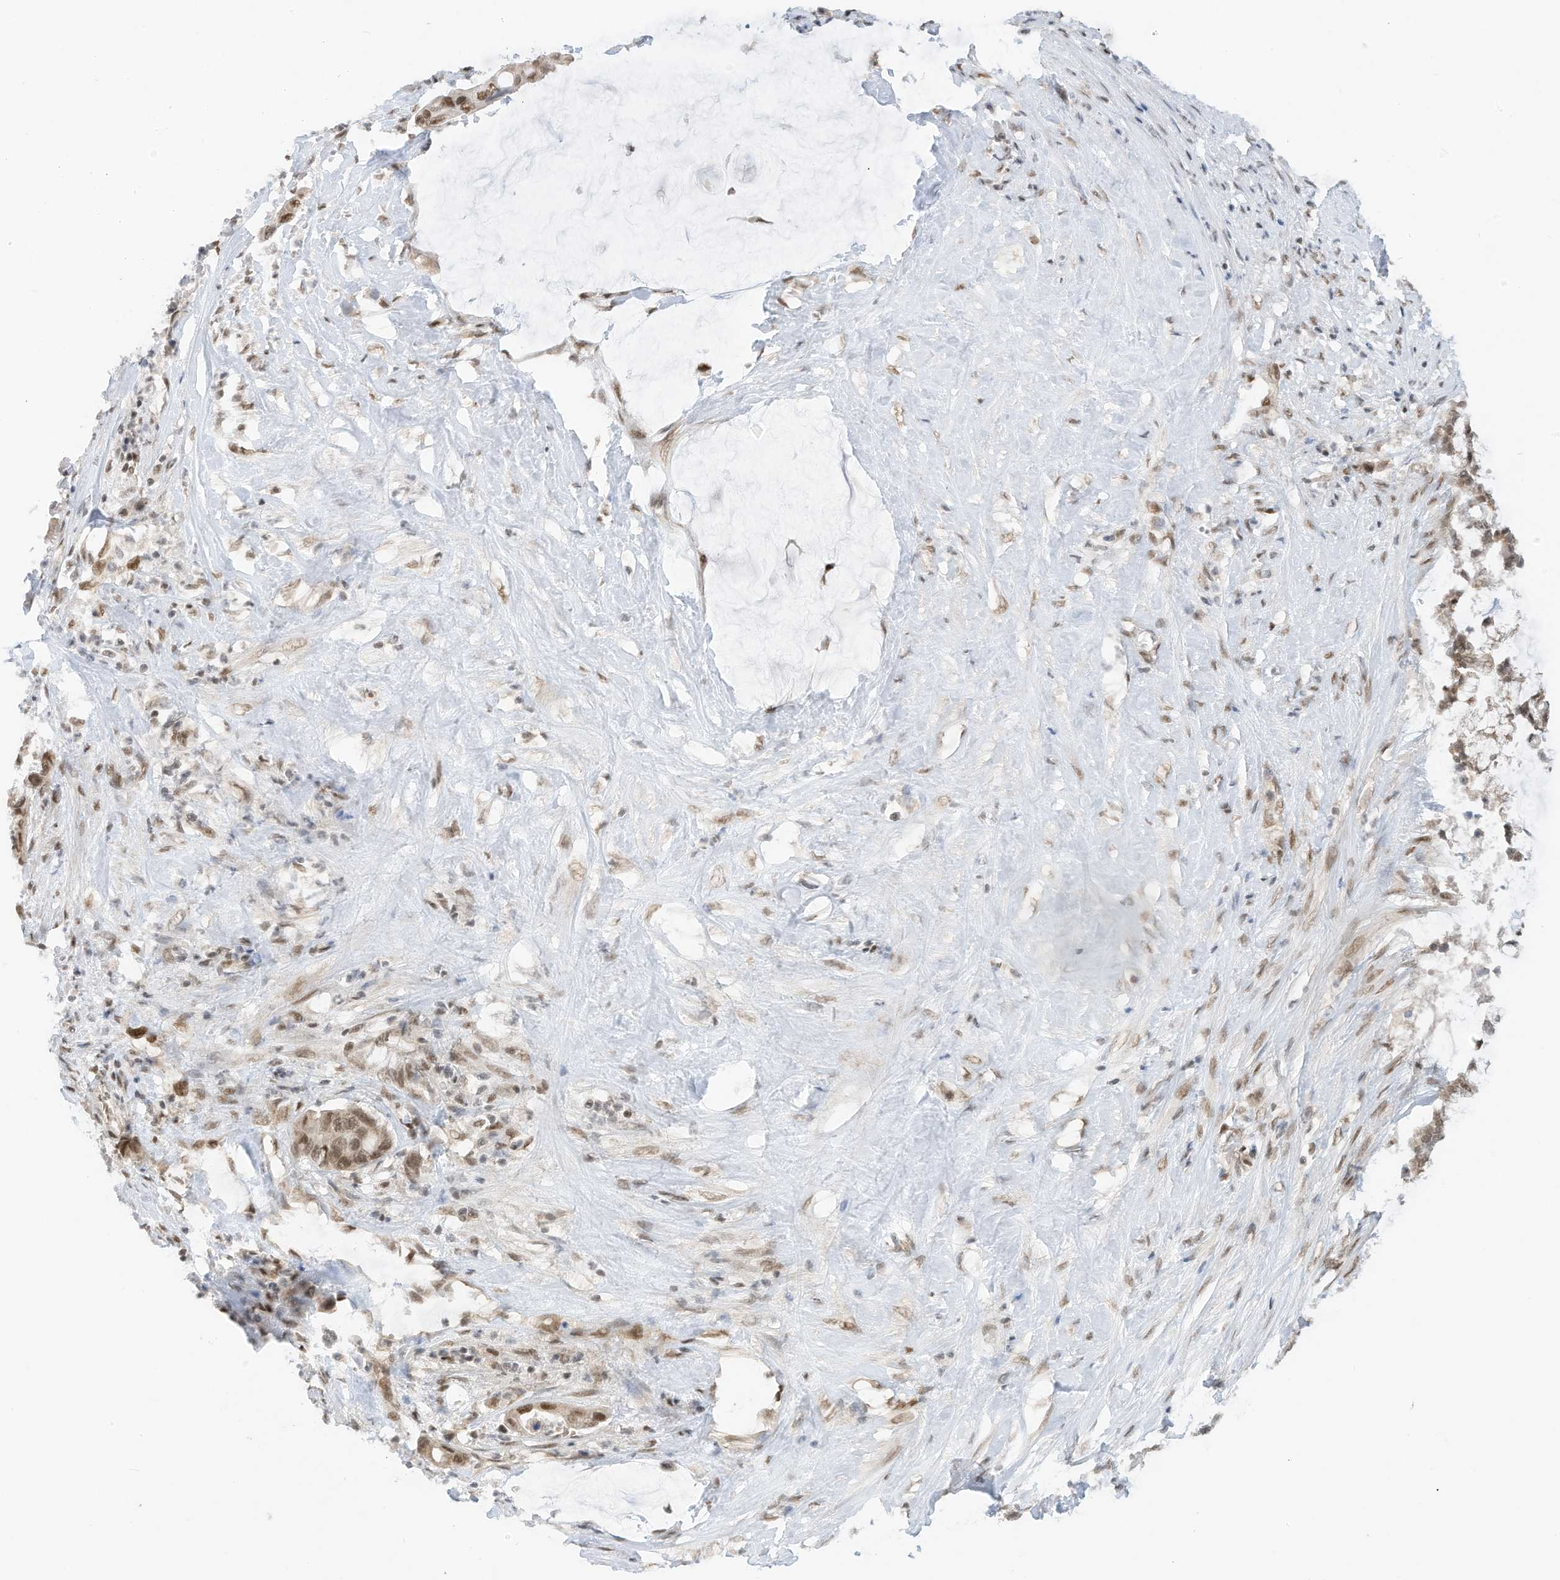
{"staining": {"intensity": "moderate", "quantity": ">75%", "location": "nuclear"}, "tissue": "pancreatic cancer", "cell_type": "Tumor cells", "image_type": "cancer", "snomed": [{"axis": "morphology", "description": "Adenocarcinoma, NOS"}, {"axis": "topography", "description": "Pancreas"}], "caption": "Pancreatic cancer (adenocarcinoma) stained with a protein marker demonstrates moderate staining in tumor cells.", "gene": "AURKAIP1", "patient": {"sex": "male", "age": 41}}